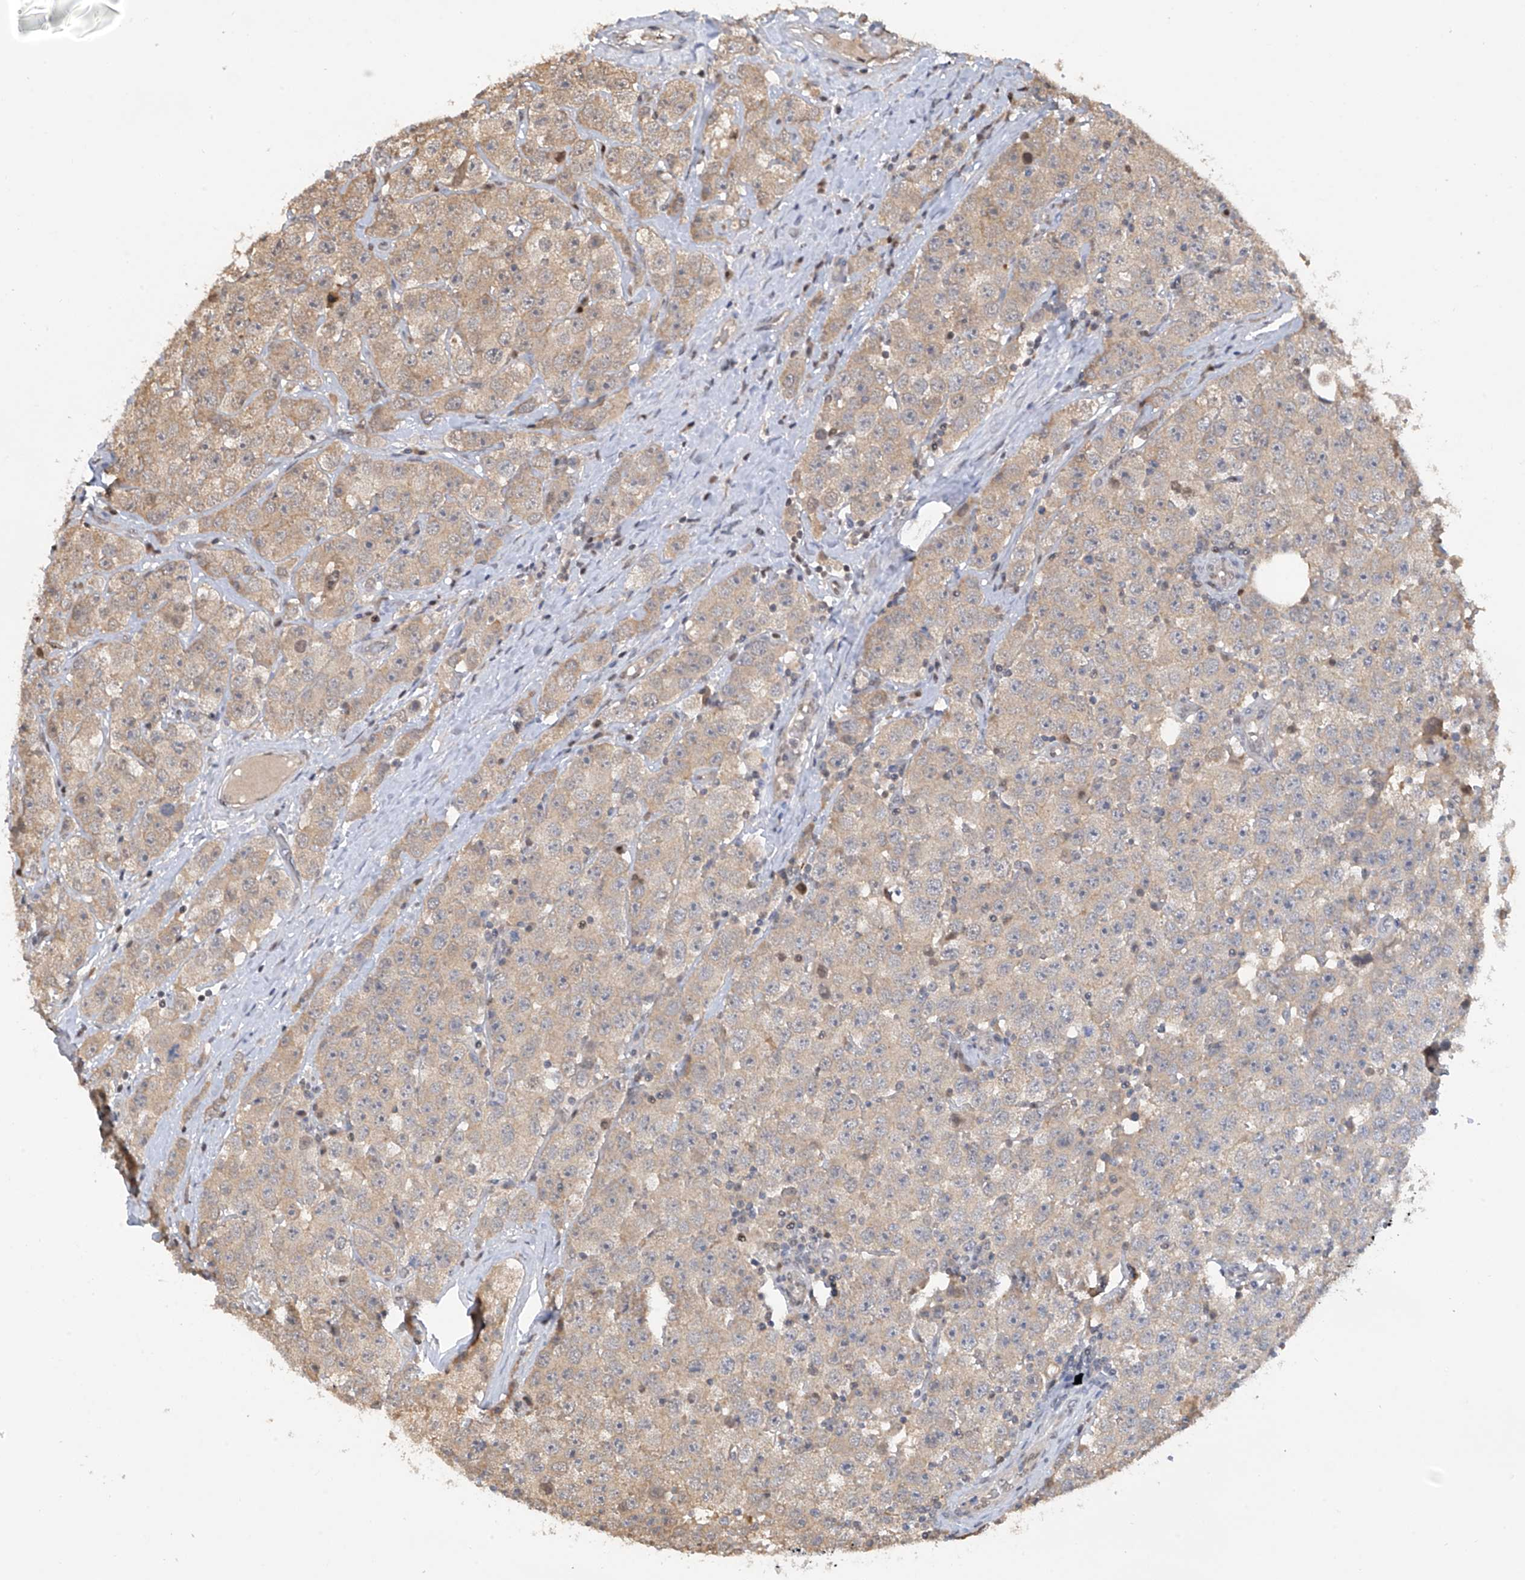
{"staining": {"intensity": "weak", "quantity": "25%-75%", "location": "cytoplasmic/membranous"}, "tissue": "testis cancer", "cell_type": "Tumor cells", "image_type": "cancer", "snomed": [{"axis": "morphology", "description": "Seminoma, NOS"}, {"axis": "topography", "description": "Testis"}], "caption": "IHC image of seminoma (testis) stained for a protein (brown), which demonstrates low levels of weak cytoplasmic/membranous expression in approximately 25%-75% of tumor cells.", "gene": "PMM1", "patient": {"sex": "male", "age": 28}}